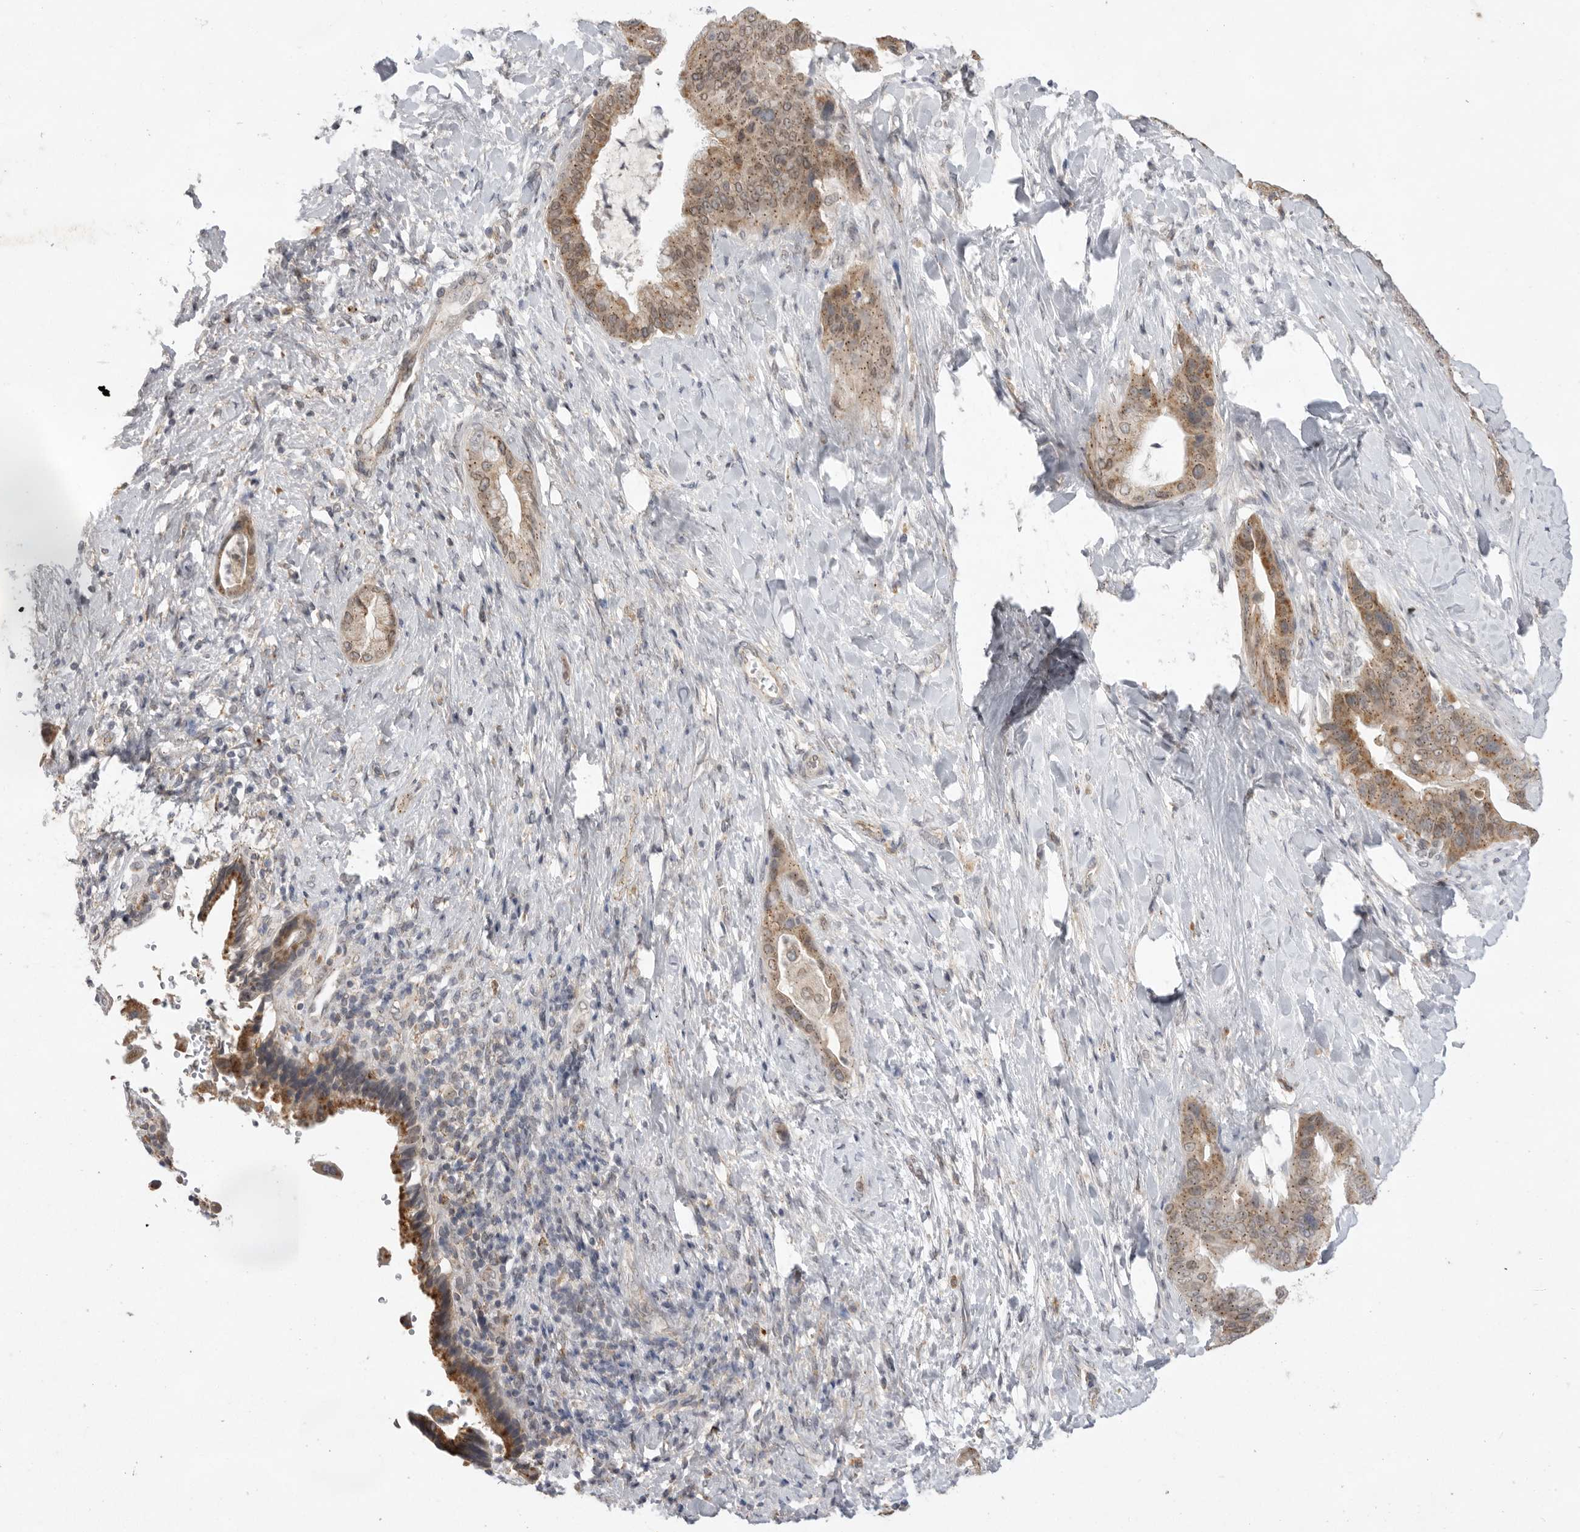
{"staining": {"intensity": "moderate", "quantity": ">75%", "location": "cytoplasmic/membranous"}, "tissue": "liver cancer", "cell_type": "Tumor cells", "image_type": "cancer", "snomed": [{"axis": "morphology", "description": "Cholangiocarcinoma"}, {"axis": "topography", "description": "Liver"}], "caption": "Immunohistochemistry (DAB) staining of liver cancer (cholangiocarcinoma) exhibits moderate cytoplasmic/membranous protein staining in approximately >75% of tumor cells.", "gene": "TLR3", "patient": {"sex": "female", "age": 54}}